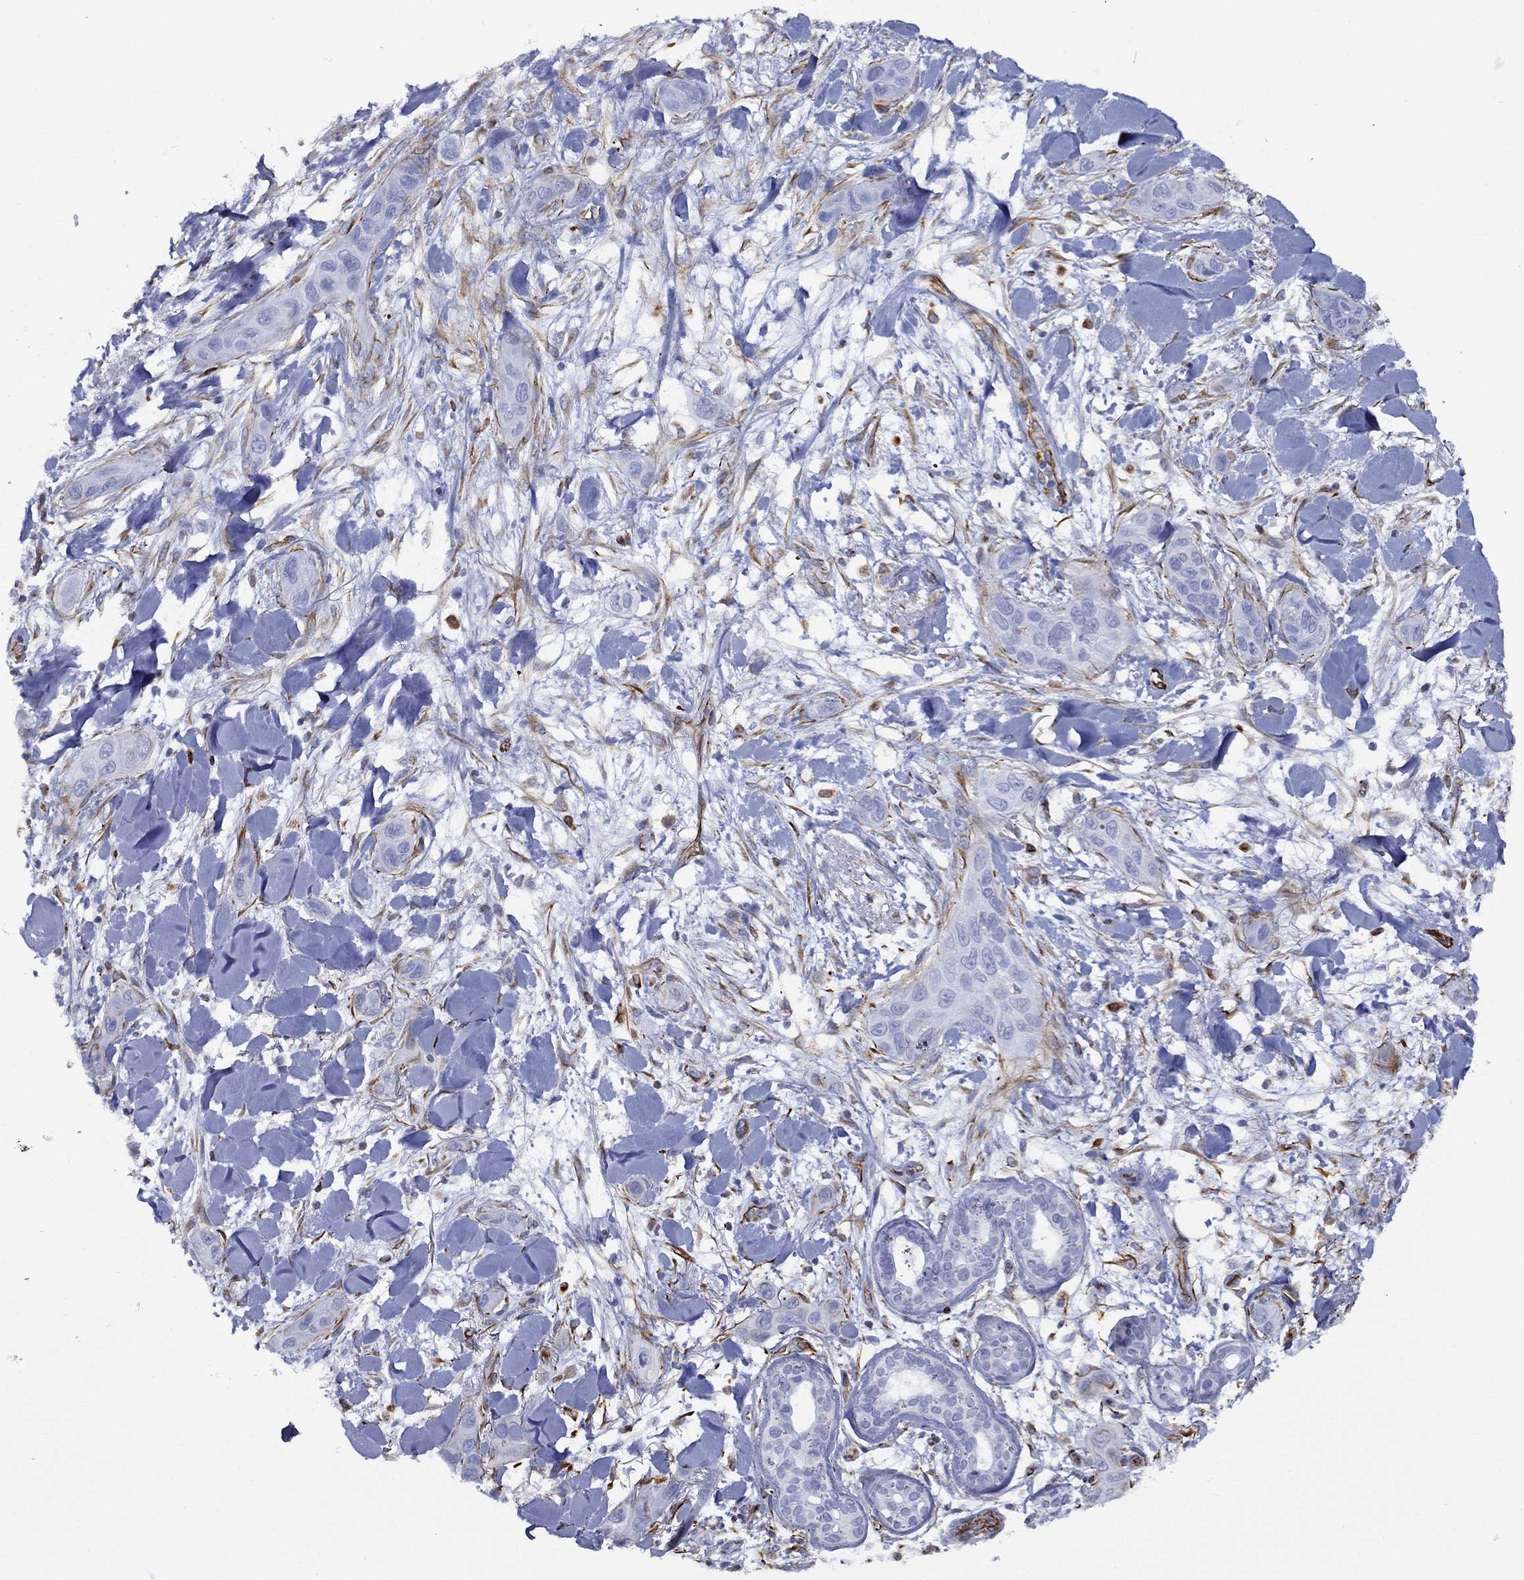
{"staining": {"intensity": "negative", "quantity": "none", "location": "none"}, "tissue": "skin cancer", "cell_type": "Tumor cells", "image_type": "cancer", "snomed": [{"axis": "morphology", "description": "Squamous cell carcinoma, NOS"}, {"axis": "topography", "description": "Skin"}], "caption": "A high-resolution histopathology image shows immunohistochemistry staining of skin squamous cell carcinoma, which exhibits no significant positivity in tumor cells.", "gene": "MAS1", "patient": {"sex": "male", "age": 78}}